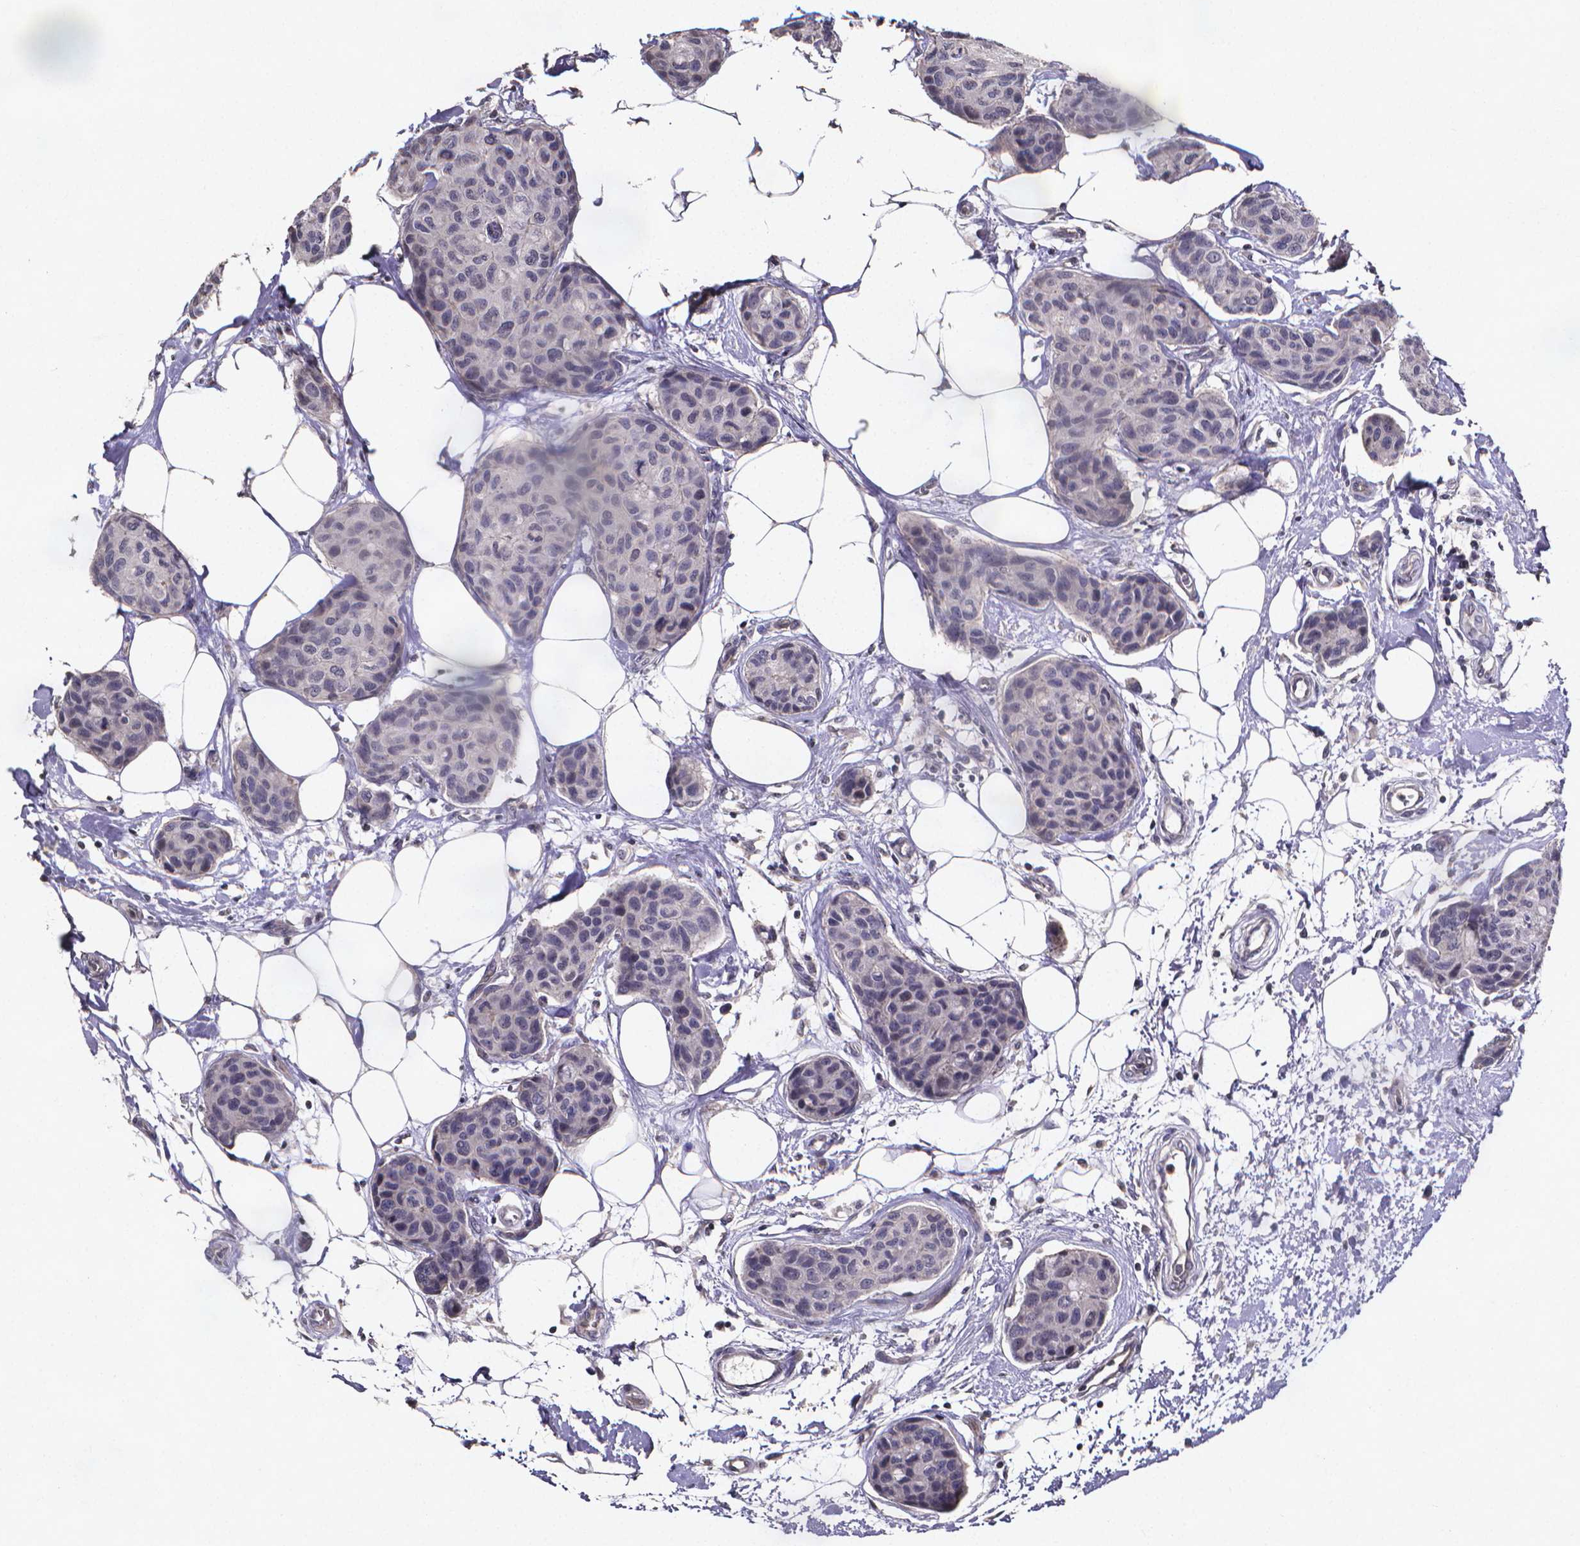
{"staining": {"intensity": "negative", "quantity": "none", "location": "none"}, "tissue": "breast cancer", "cell_type": "Tumor cells", "image_type": "cancer", "snomed": [{"axis": "morphology", "description": "Duct carcinoma"}, {"axis": "topography", "description": "Breast"}], "caption": "Immunohistochemistry (IHC) of breast cancer reveals no staining in tumor cells. Brightfield microscopy of immunohistochemistry (IHC) stained with DAB (brown) and hematoxylin (blue), captured at high magnification.", "gene": "TP73", "patient": {"sex": "female", "age": 80}}